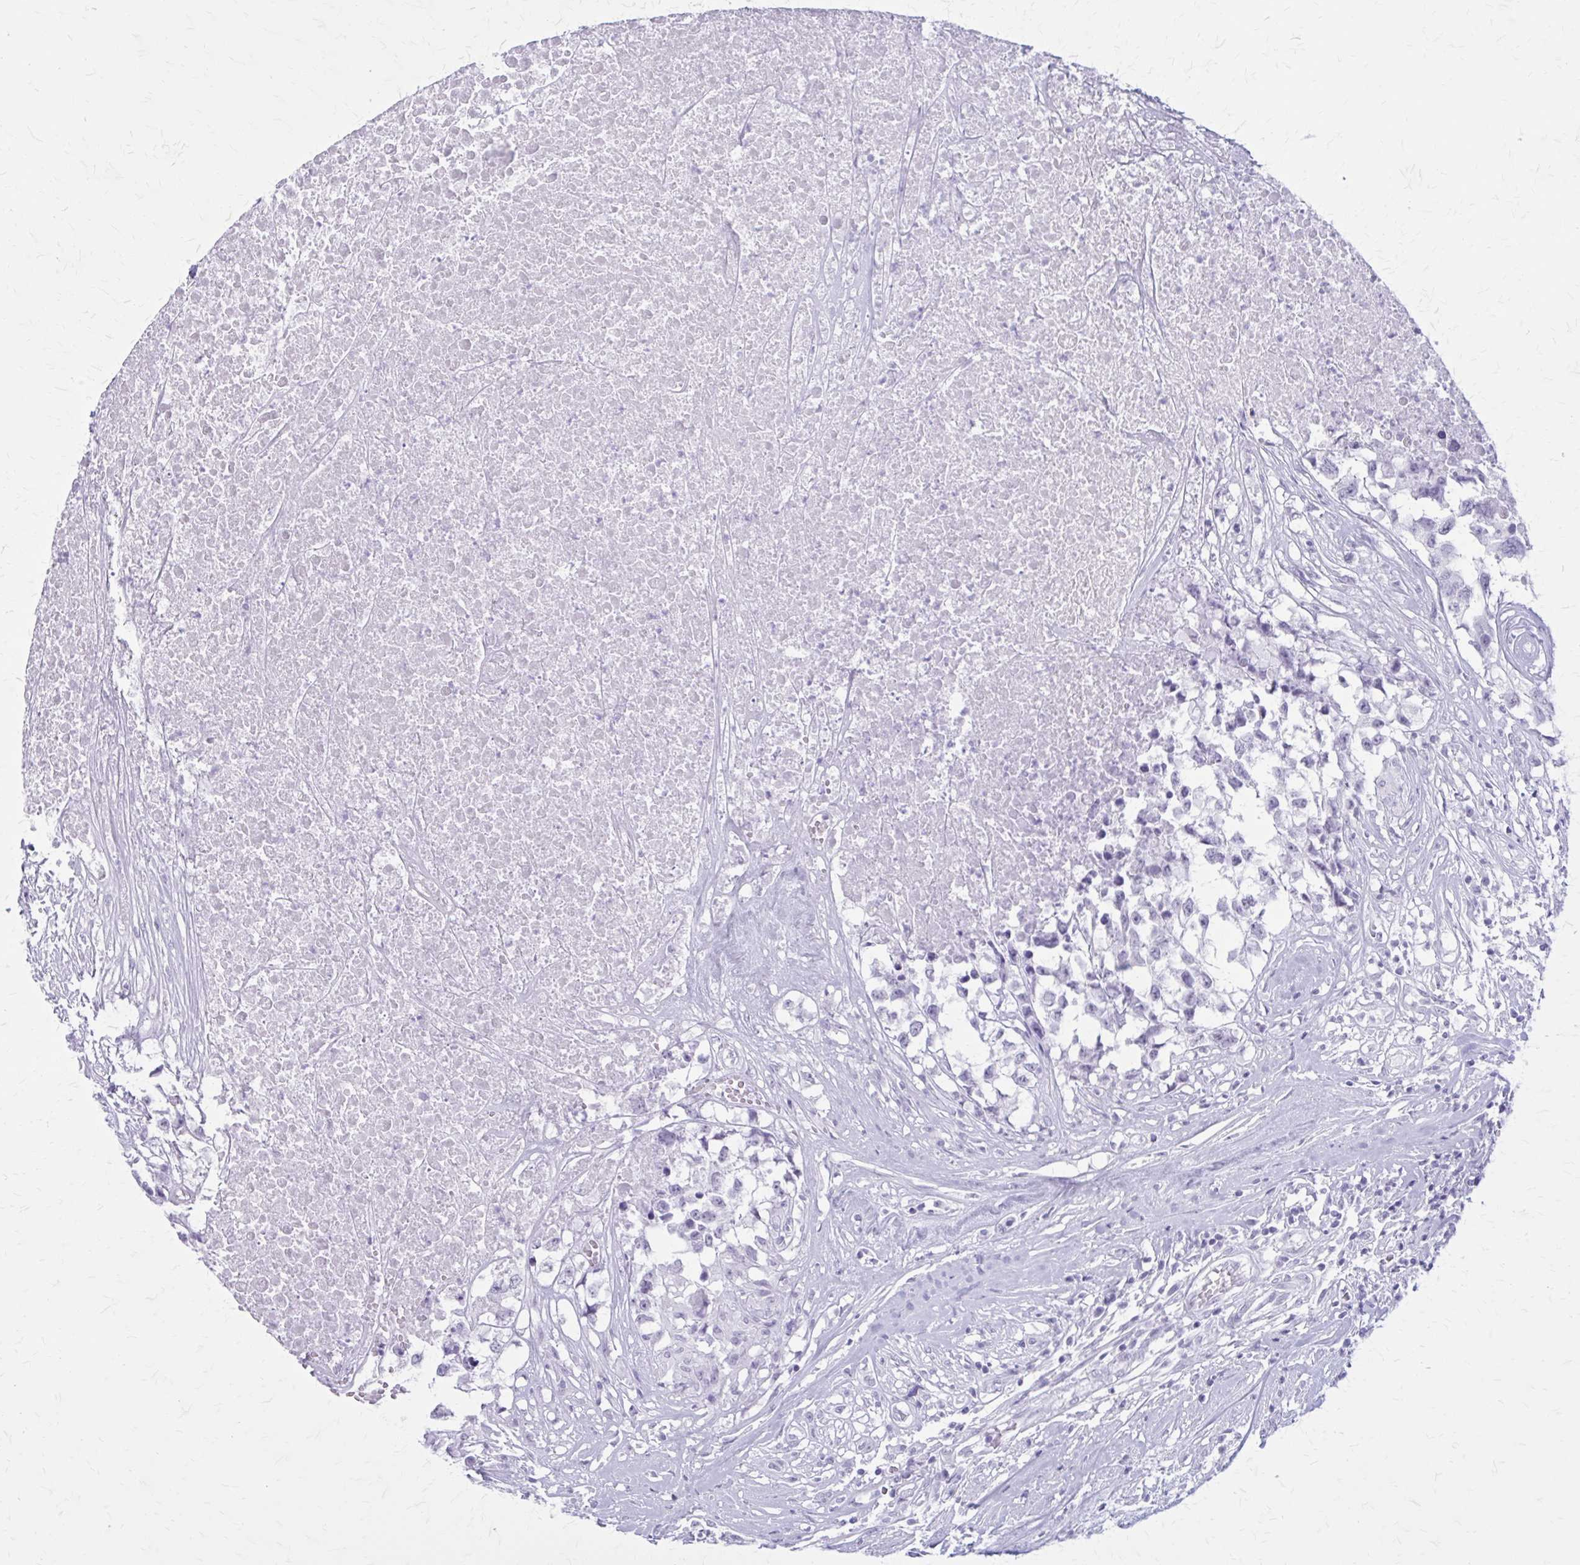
{"staining": {"intensity": "negative", "quantity": "none", "location": "none"}, "tissue": "testis cancer", "cell_type": "Tumor cells", "image_type": "cancer", "snomed": [{"axis": "morphology", "description": "Carcinoma, Embryonal, NOS"}, {"axis": "topography", "description": "Testis"}], "caption": "Tumor cells show no significant protein expression in testis cancer.", "gene": "GAD1", "patient": {"sex": "male", "age": 83}}